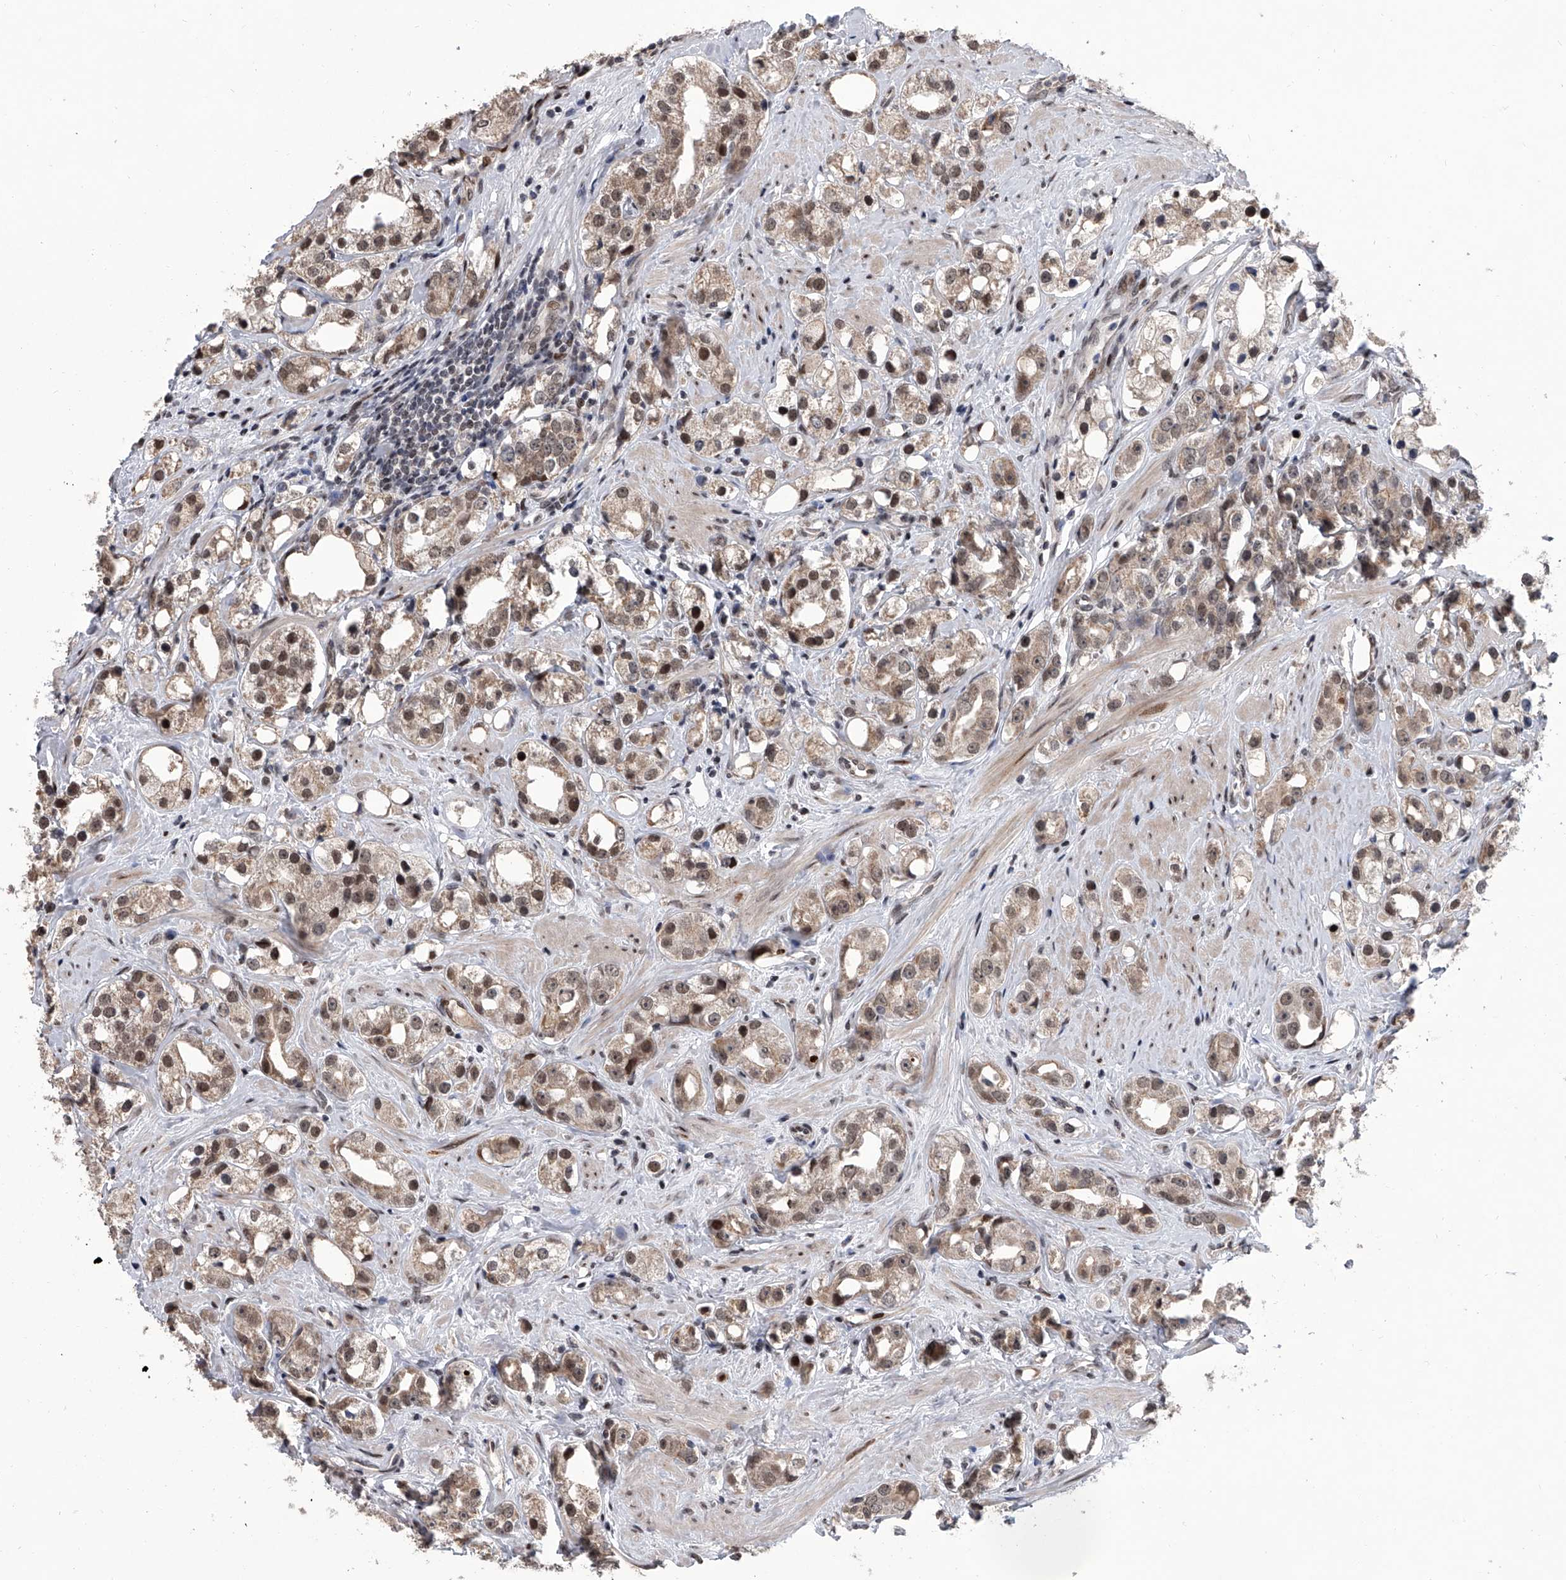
{"staining": {"intensity": "moderate", "quantity": ">75%", "location": "cytoplasmic/membranous,nuclear"}, "tissue": "prostate cancer", "cell_type": "Tumor cells", "image_type": "cancer", "snomed": [{"axis": "morphology", "description": "Adenocarcinoma, NOS"}, {"axis": "topography", "description": "Prostate"}], "caption": "Immunohistochemical staining of human prostate adenocarcinoma displays medium levels of moderate cytoplasmic/membranous and nuclear staining in about >75% of tumor cells.", "gene": "ZNF426", "patient": {"sex": "male", "age": 79}}